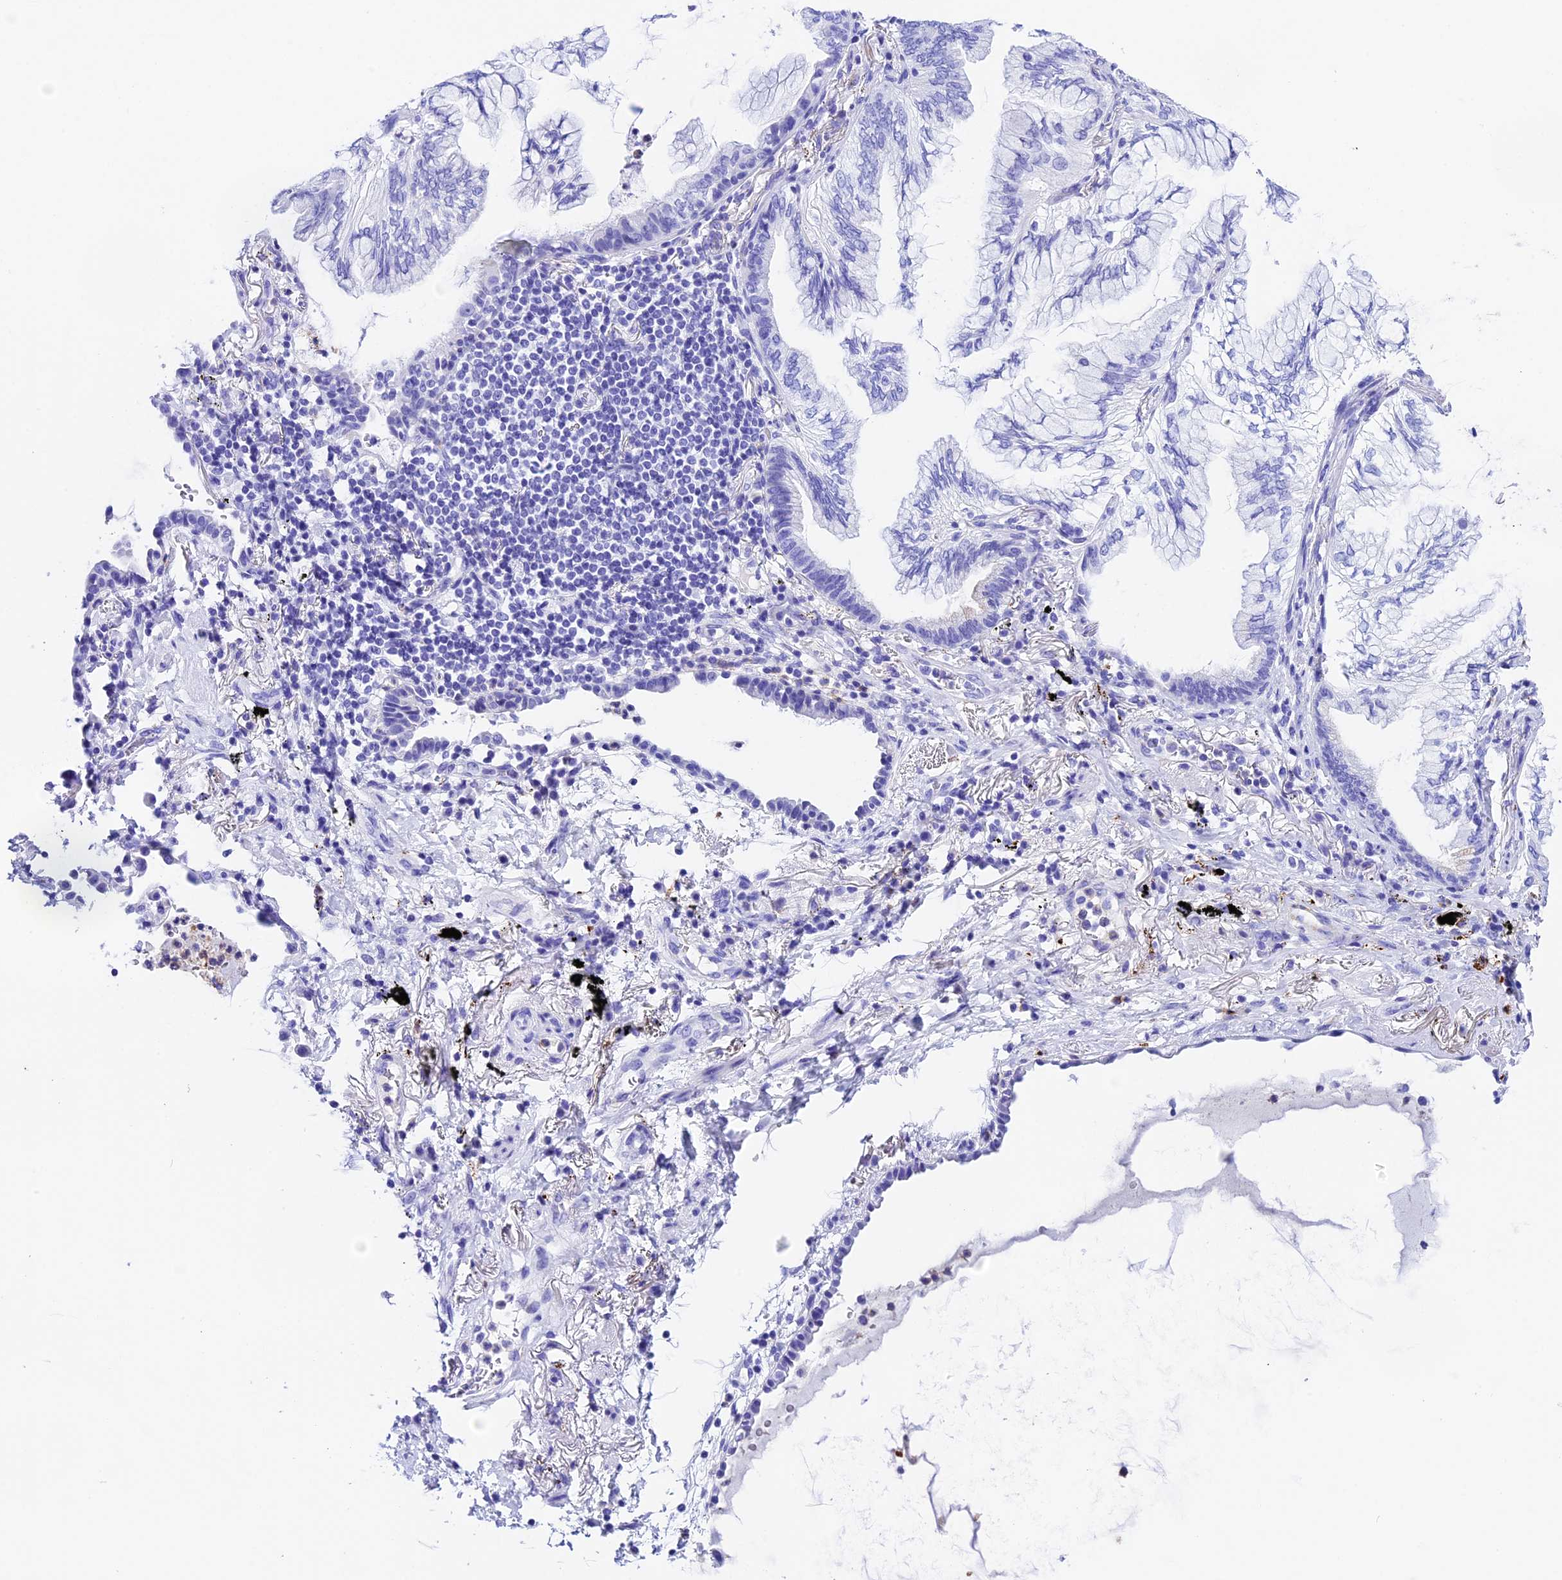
{"staining": {"intensity": "negative", "quantity": "none", "location": "none"}, "tissue": "lung cancer", "cell_type": "Tumor cells", "image_type": "cancer", "snomed": [{"axis": "morphology", "description": "Adenocarcinoma, NOS"}, {"axis": "topography", "description": "Lung"}], "caption": "Lung adenocarcinoma was stained to show a protein in brown. There is no significant expression in tumor cells.", "gene": "PSG11", "patient": {"sex": "female", "age": 70}}